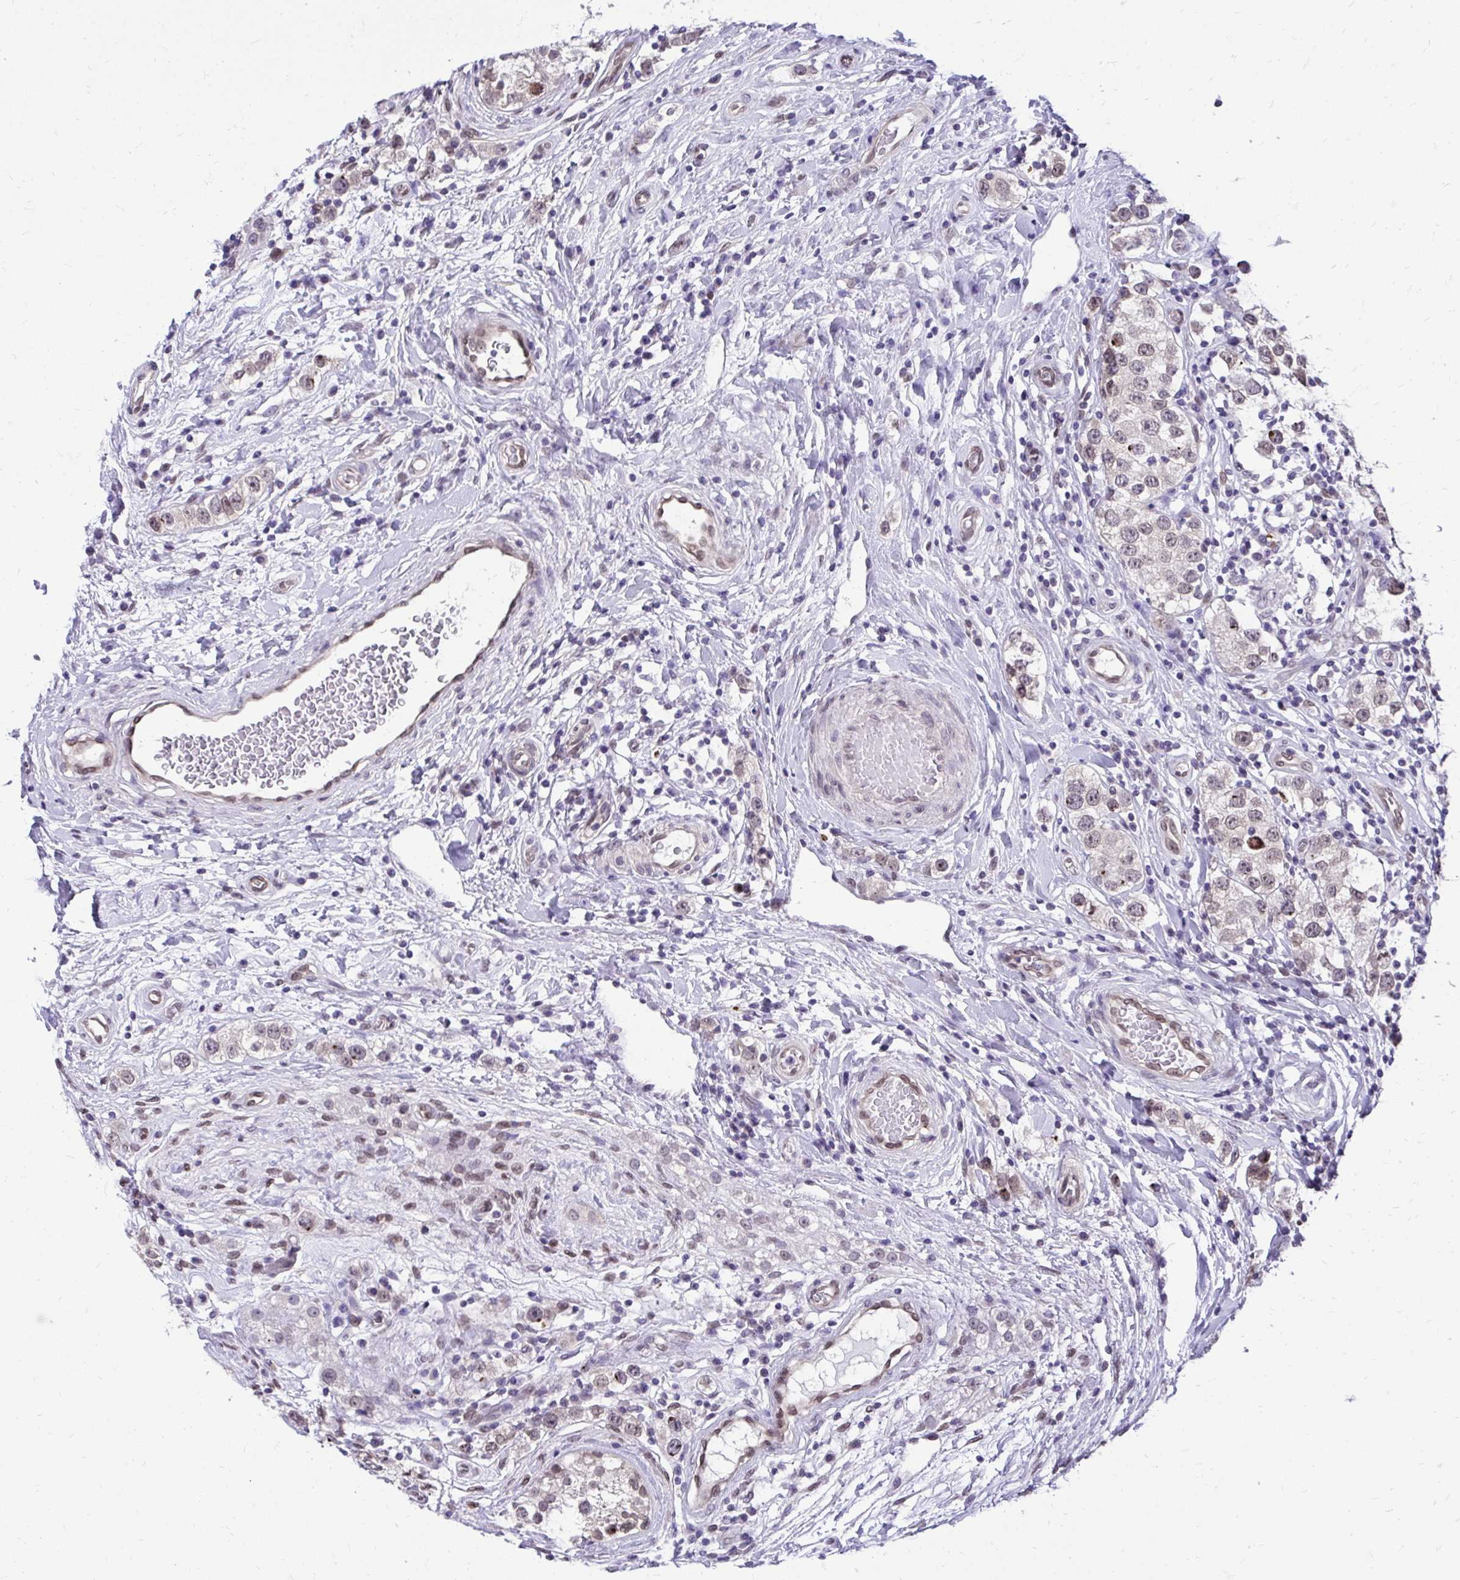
{"staining": {"intensity": "weak", "quantity": "25%-75%", "location": "nuclear"}, "tissue": "testis cancer", "cell_type": "Tumor cells", "image_type": "cancer", "snomed": [{"axis": "morphology", "description": "Seminoma, NOS"}, {"axis": "topography", "description": "Testis"}], "caption": "Testis cancer was stained to show a protein in brown. There is low levels of weak nuclear positivity in about 25%-75% of tumor cells.", "gene": "BANF1", "patient": {"sex": "male", "age": 34}}